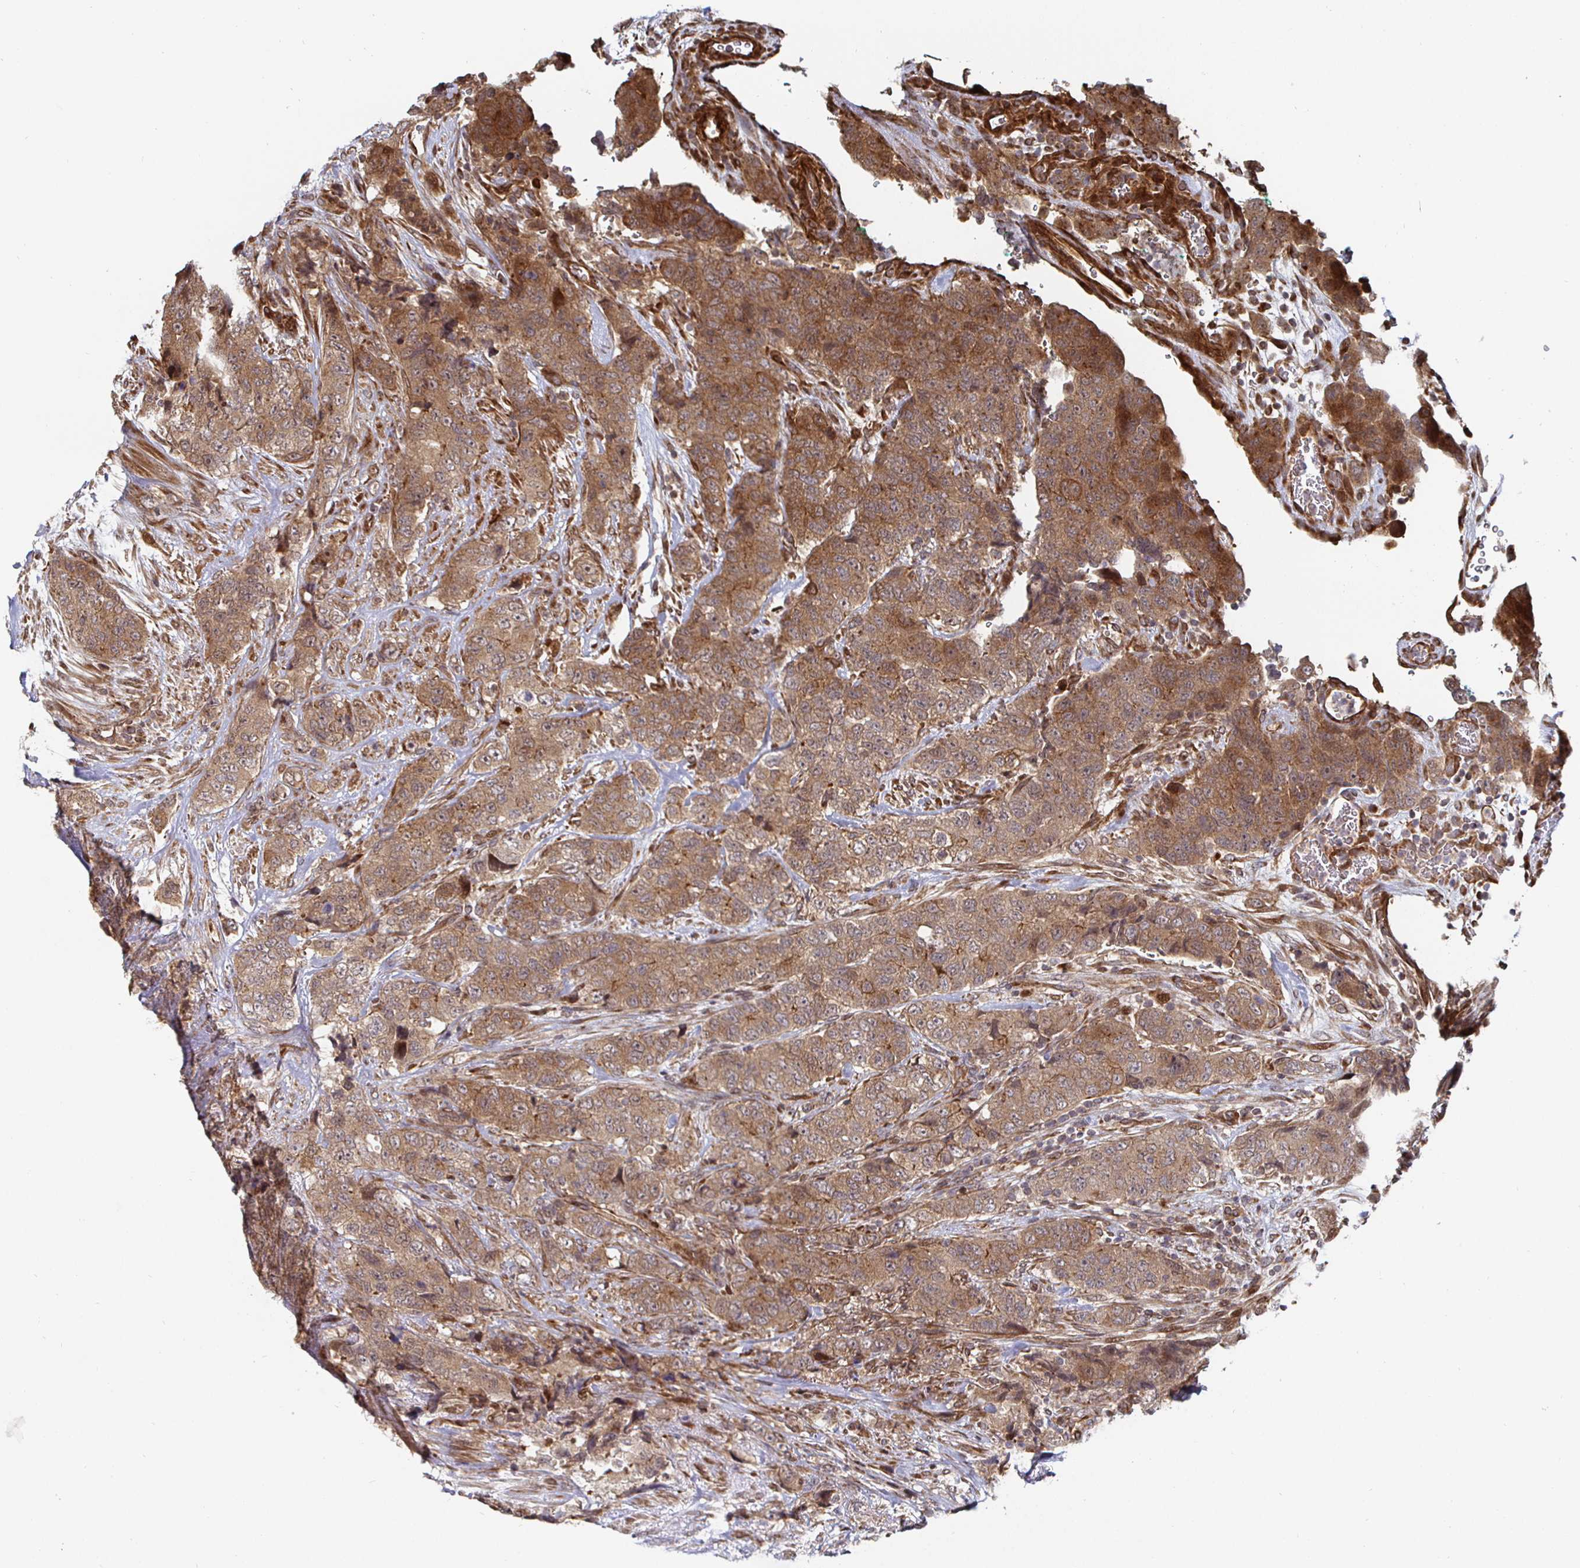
{"staining": {"intensity": "moderate", "quantity": ">75%", "location": "cytoplasmic/membranous"}, "tissue": "urothelial cancer", "cell_type": "Tumor cells", "image_type": "cancer", "snomed": [{"axis": "morphology", "description": "Urothelial carcinoma, High grade"}, {"axis": "topography", "description": "Urinary bladder"}], "caption": "Brown immunohistochemical staining in human urothelial cancer shows moderate cytoplasmic/membranous staining in approximately >75% of tumor cells. (Stains: DAB (3,3'-diaminobenzidine) in brown, nuclei in blue, Microscopy: brightfield microscopy at high magnification).", "gene": "TBKBP1", "patient": {"sex": "female", "age": 78}}